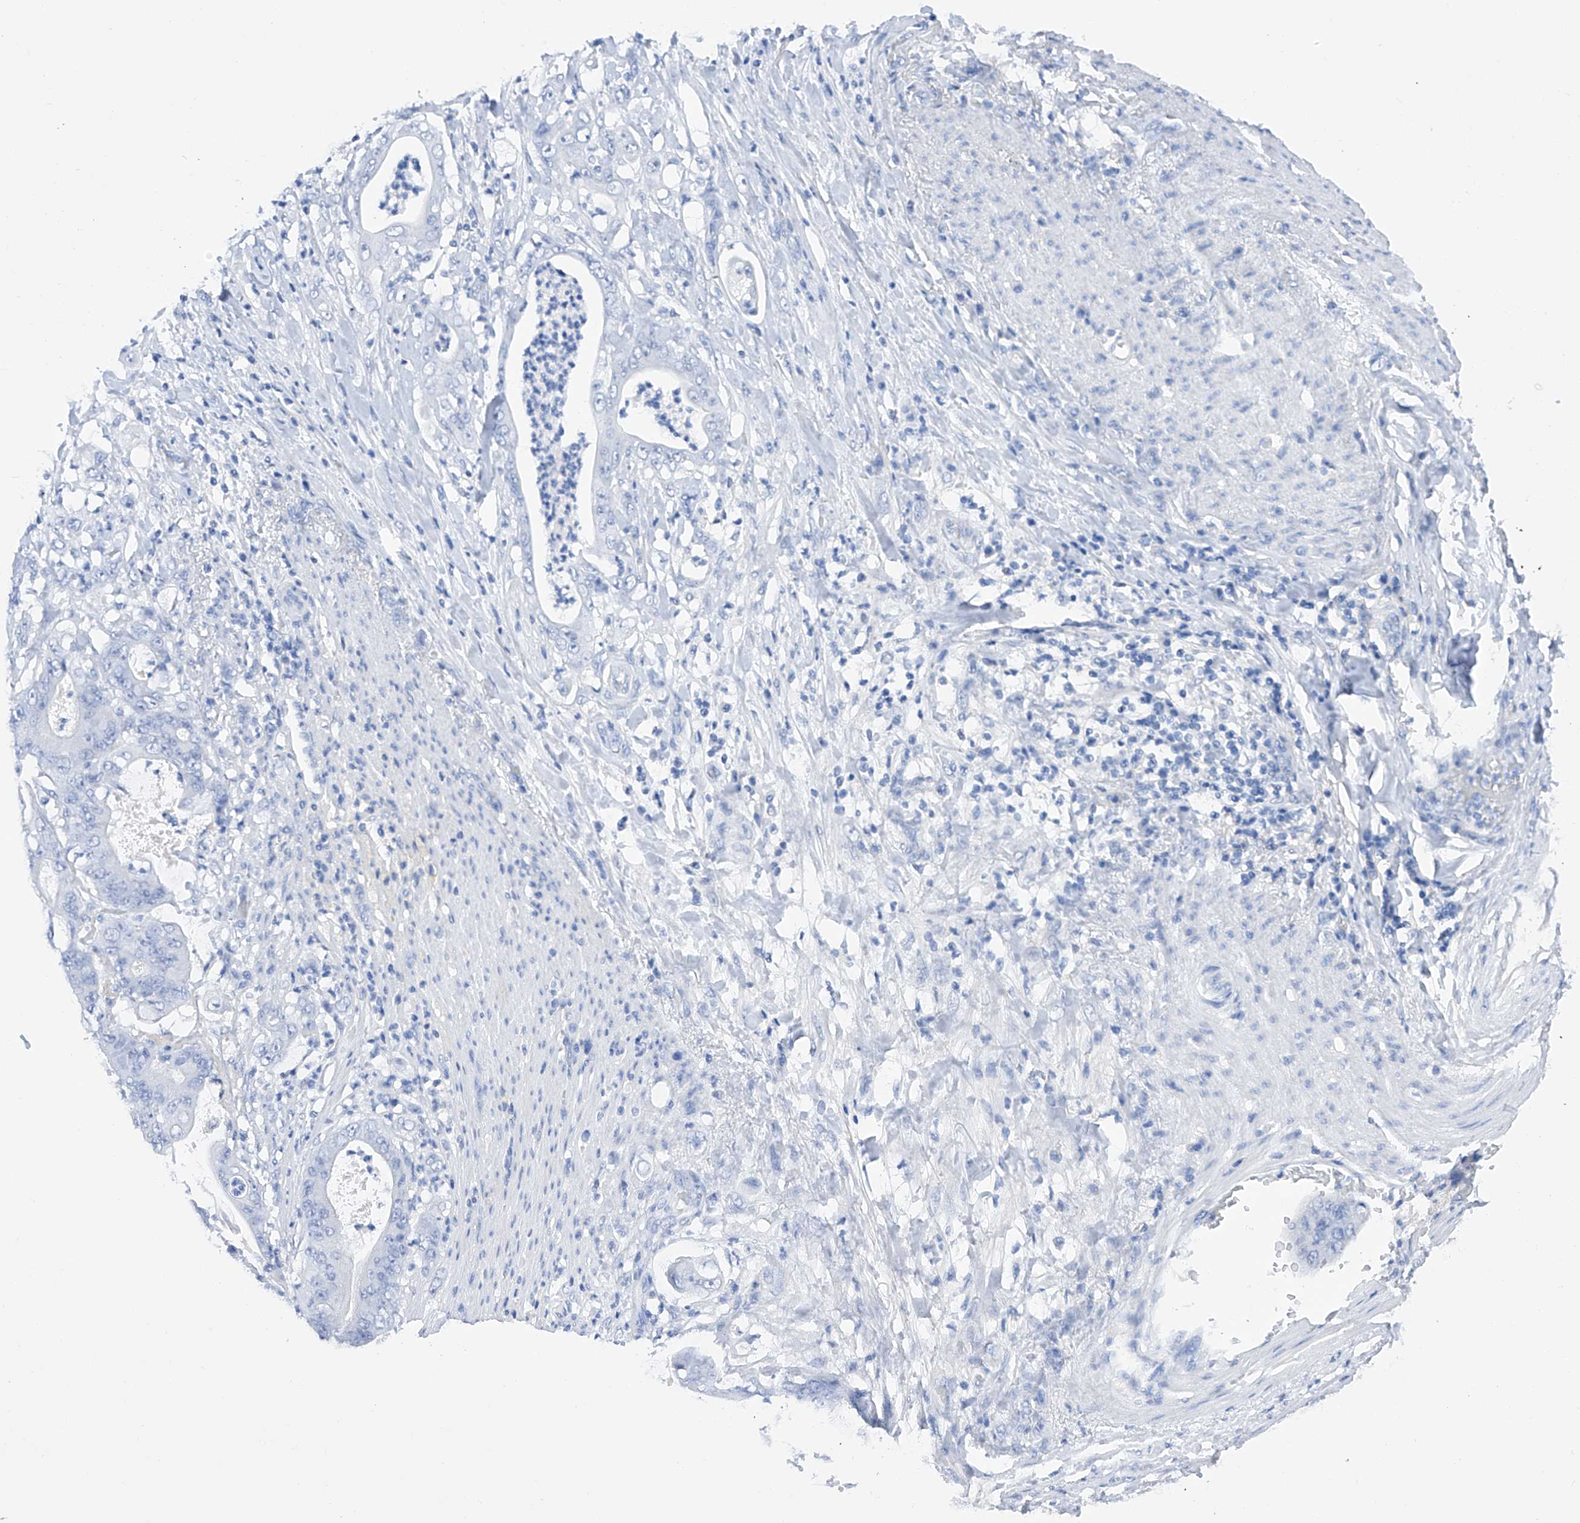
{"staining": {"intensity": "negative", "quantity": "none", "location": "none"}, "tissue": "stomach cancer", "cell_type": "Tumor cells", "image_type": "cancer", "snomed": [{"axis": "morphology", "description": "Adenocarcinoma, NOS"}, {"axis": "topography", "description": "Stomach"}], "caption": "Tumor cells are negative for brown protein staining in stomach cancer.", "gene": "FLG", "patient": {"sex": "female", "age": 73}}